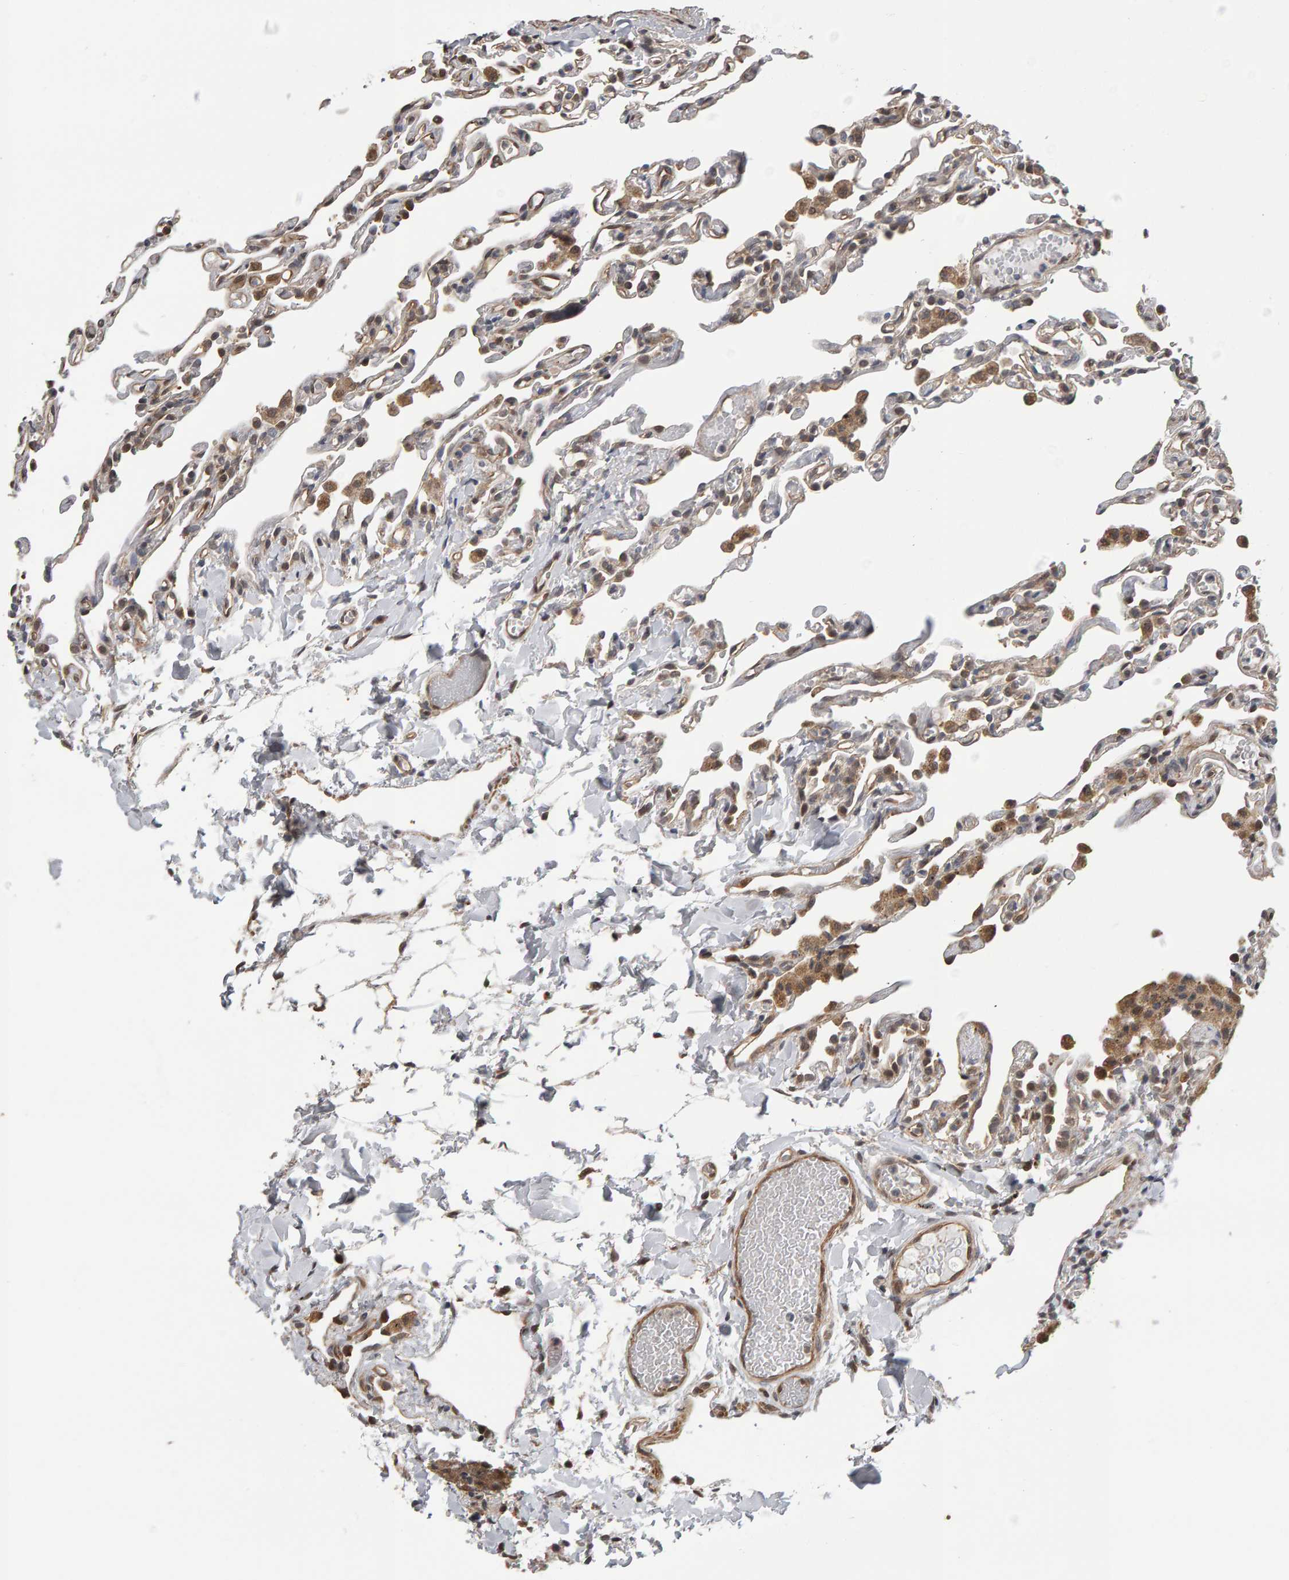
{"staining": {"intensity": "weak", "quantity": "25%-75%", "location": "cytoplasmic/membranous"}, "tissue": "lung", "cell_type": "Alveolar cells", "image_type": "normal", "snomed": [{"axis": "morphology", "description": "Normal tissue, NOS"}, {"axis": "topography", "description": "Lung"}], "caption": "Immunohistochemistry (IHC) micrograph of unremarkable lung: human lung stained using immunohistochemistry (IHC) displays low levels of weak protein expression localized specifically in the cytoplasmic/membranous of alveolar cells, appearing as a cytoplasmic/membranous brown color.", "gene": "COASY", "patient": {"sex": "male", "age": 21}}